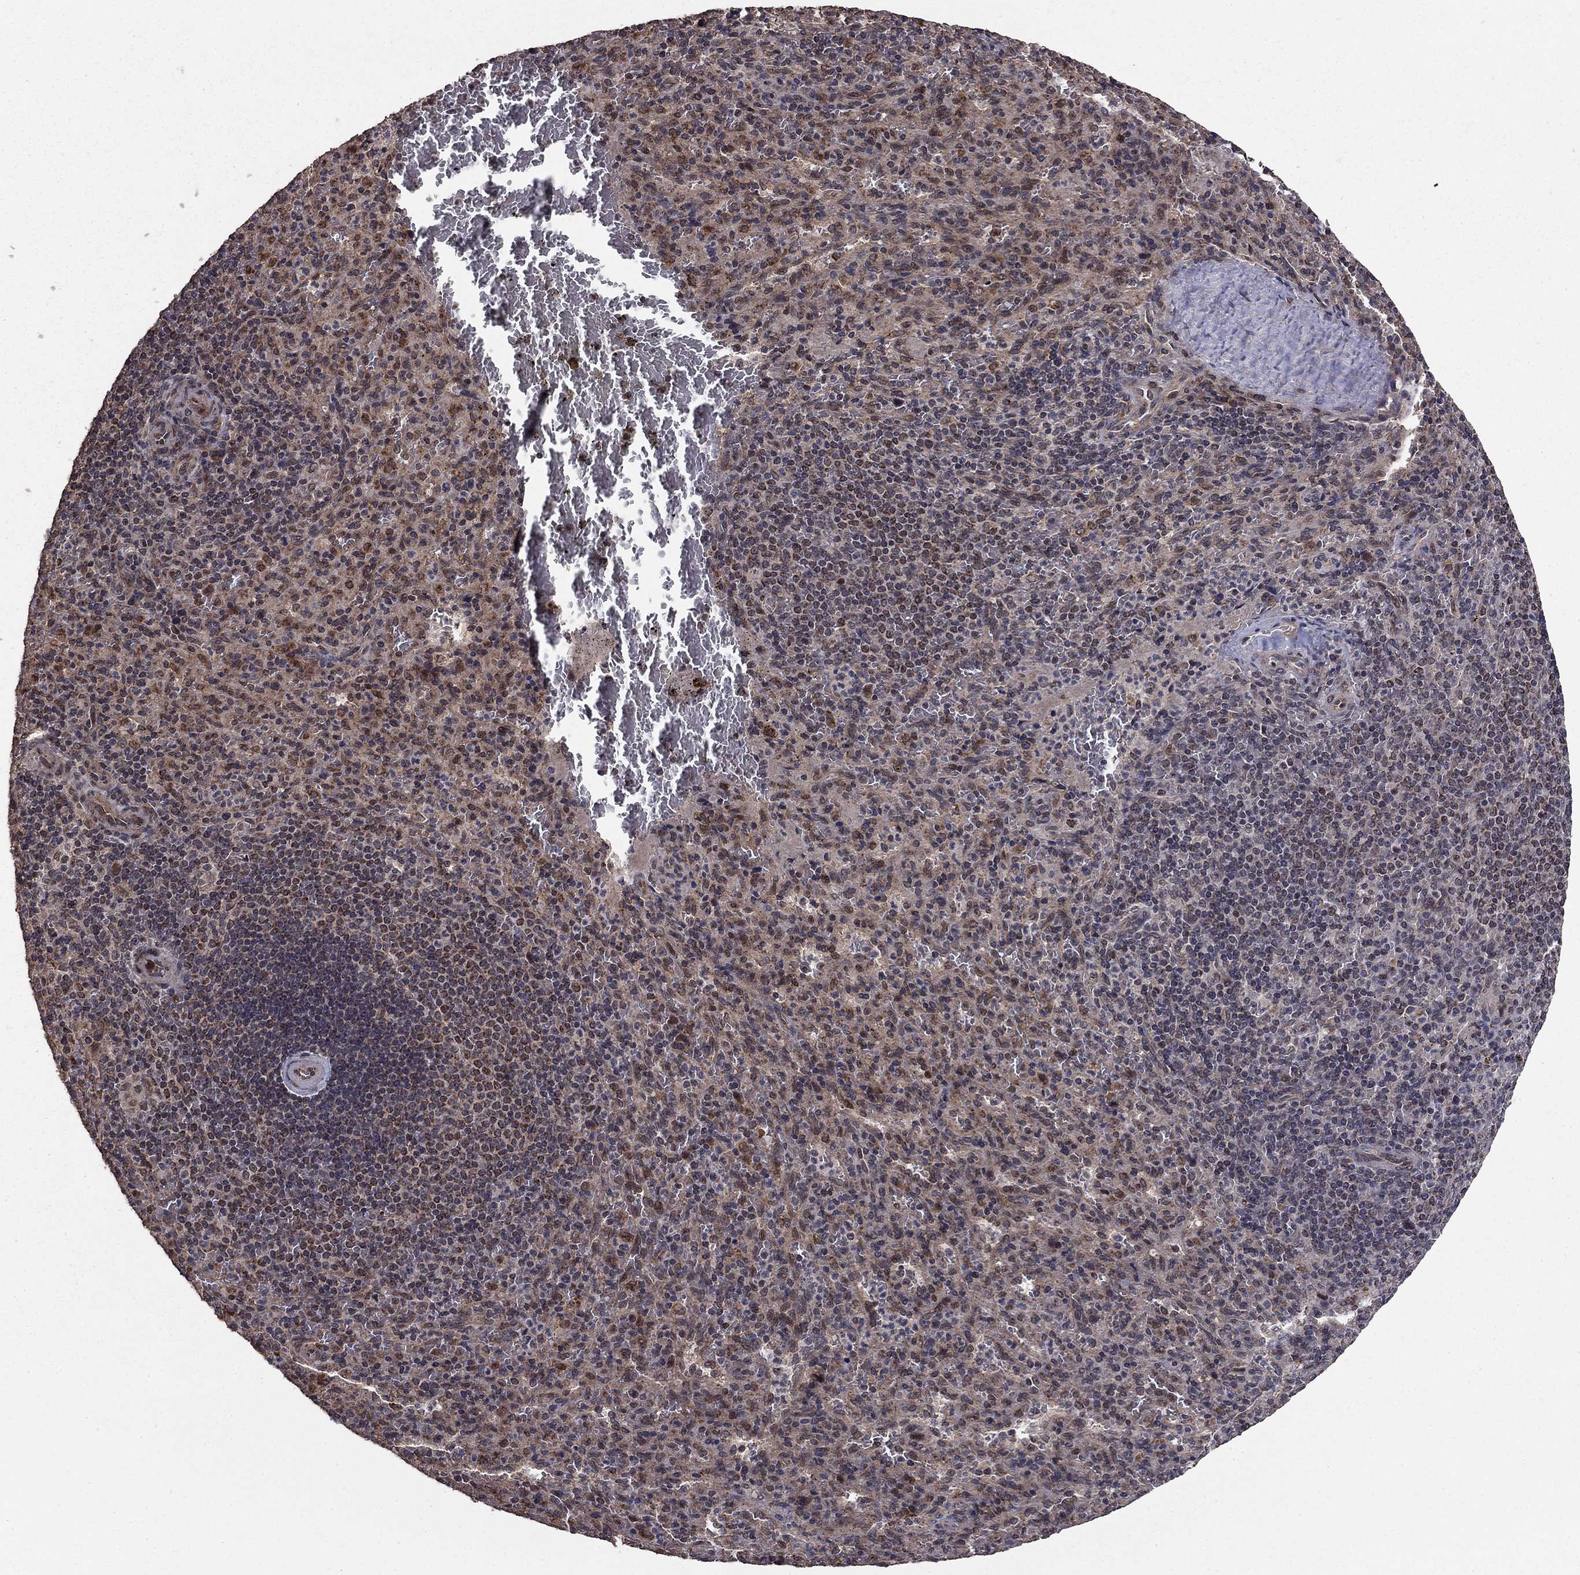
{"staining": {"intensity": "moderate", "quantity": "<25%", "location": "cytoplasmic/membranous"}, "tissue": "spleen", "cell_type": "Cells in red pulp", "image_type": "normal", "snomed": [{"axis": "morphology", "description": "Normal tissue, NOS"}, {"axis": "topography", "description": "Spleen"}], "caption": "IHC staining of unremarkable spleen, which demonstrates low levels of moderate cytoplasmic/membranous staining in approximately <25% of cells in red pulp indicating moderate cytoplasmic/membranous protein expression. The staining was performed using DAB (3,3'-diaminobenzidine) (brown) for protein detection and nuclei were counterstained in hematoxylin (blue).", "gene": "DHRS1", "patient": {"sex": "male", "age": 57}}